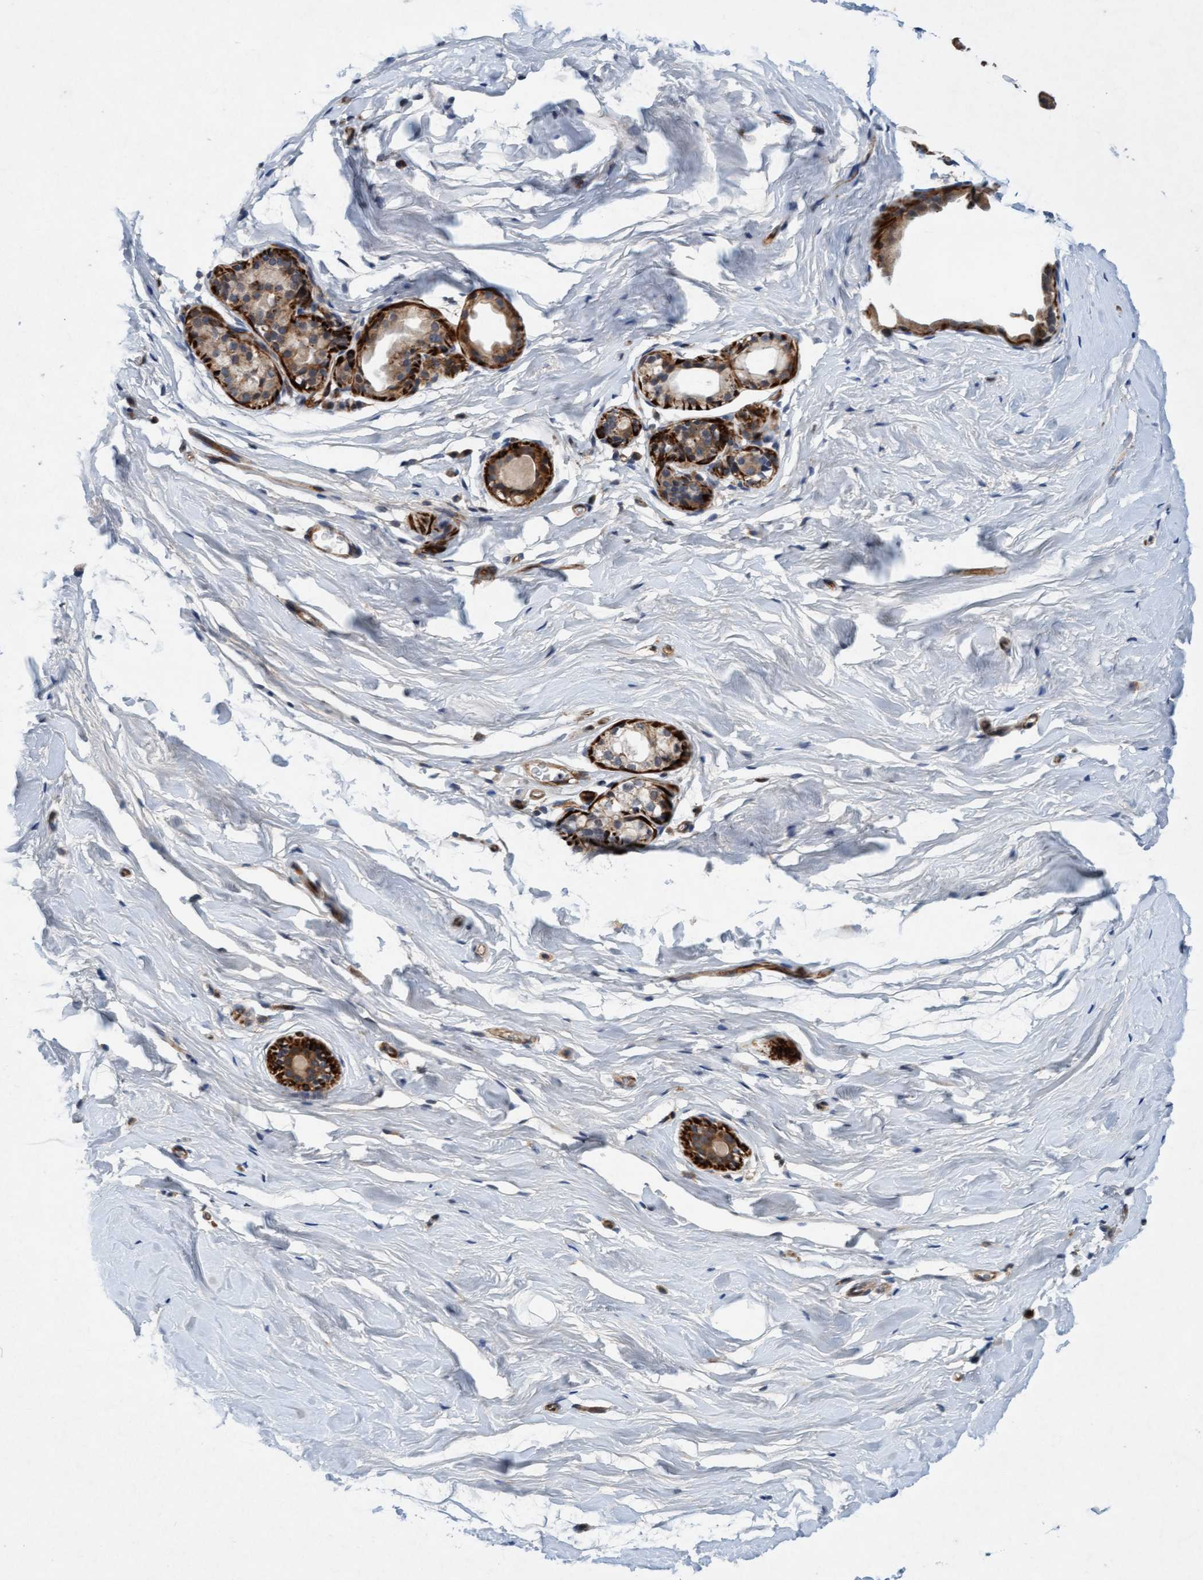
{"staining": {"intensity": "negative", "quantity": "none", "location": "none"}, "tissue": "breast", "cell_type": "Adipocytes", "image_type": "normal", "snomed": [{"axis": "morphology", "description": "Normal tissue, NOS"}, {"axis": "topography", "description": "Breast"}], "caption": "Histopathology image shows no protein staining in adipocytes of benign breast.", "gene": "TMEM70", "patient": {"sex": "female", "age": 62}}